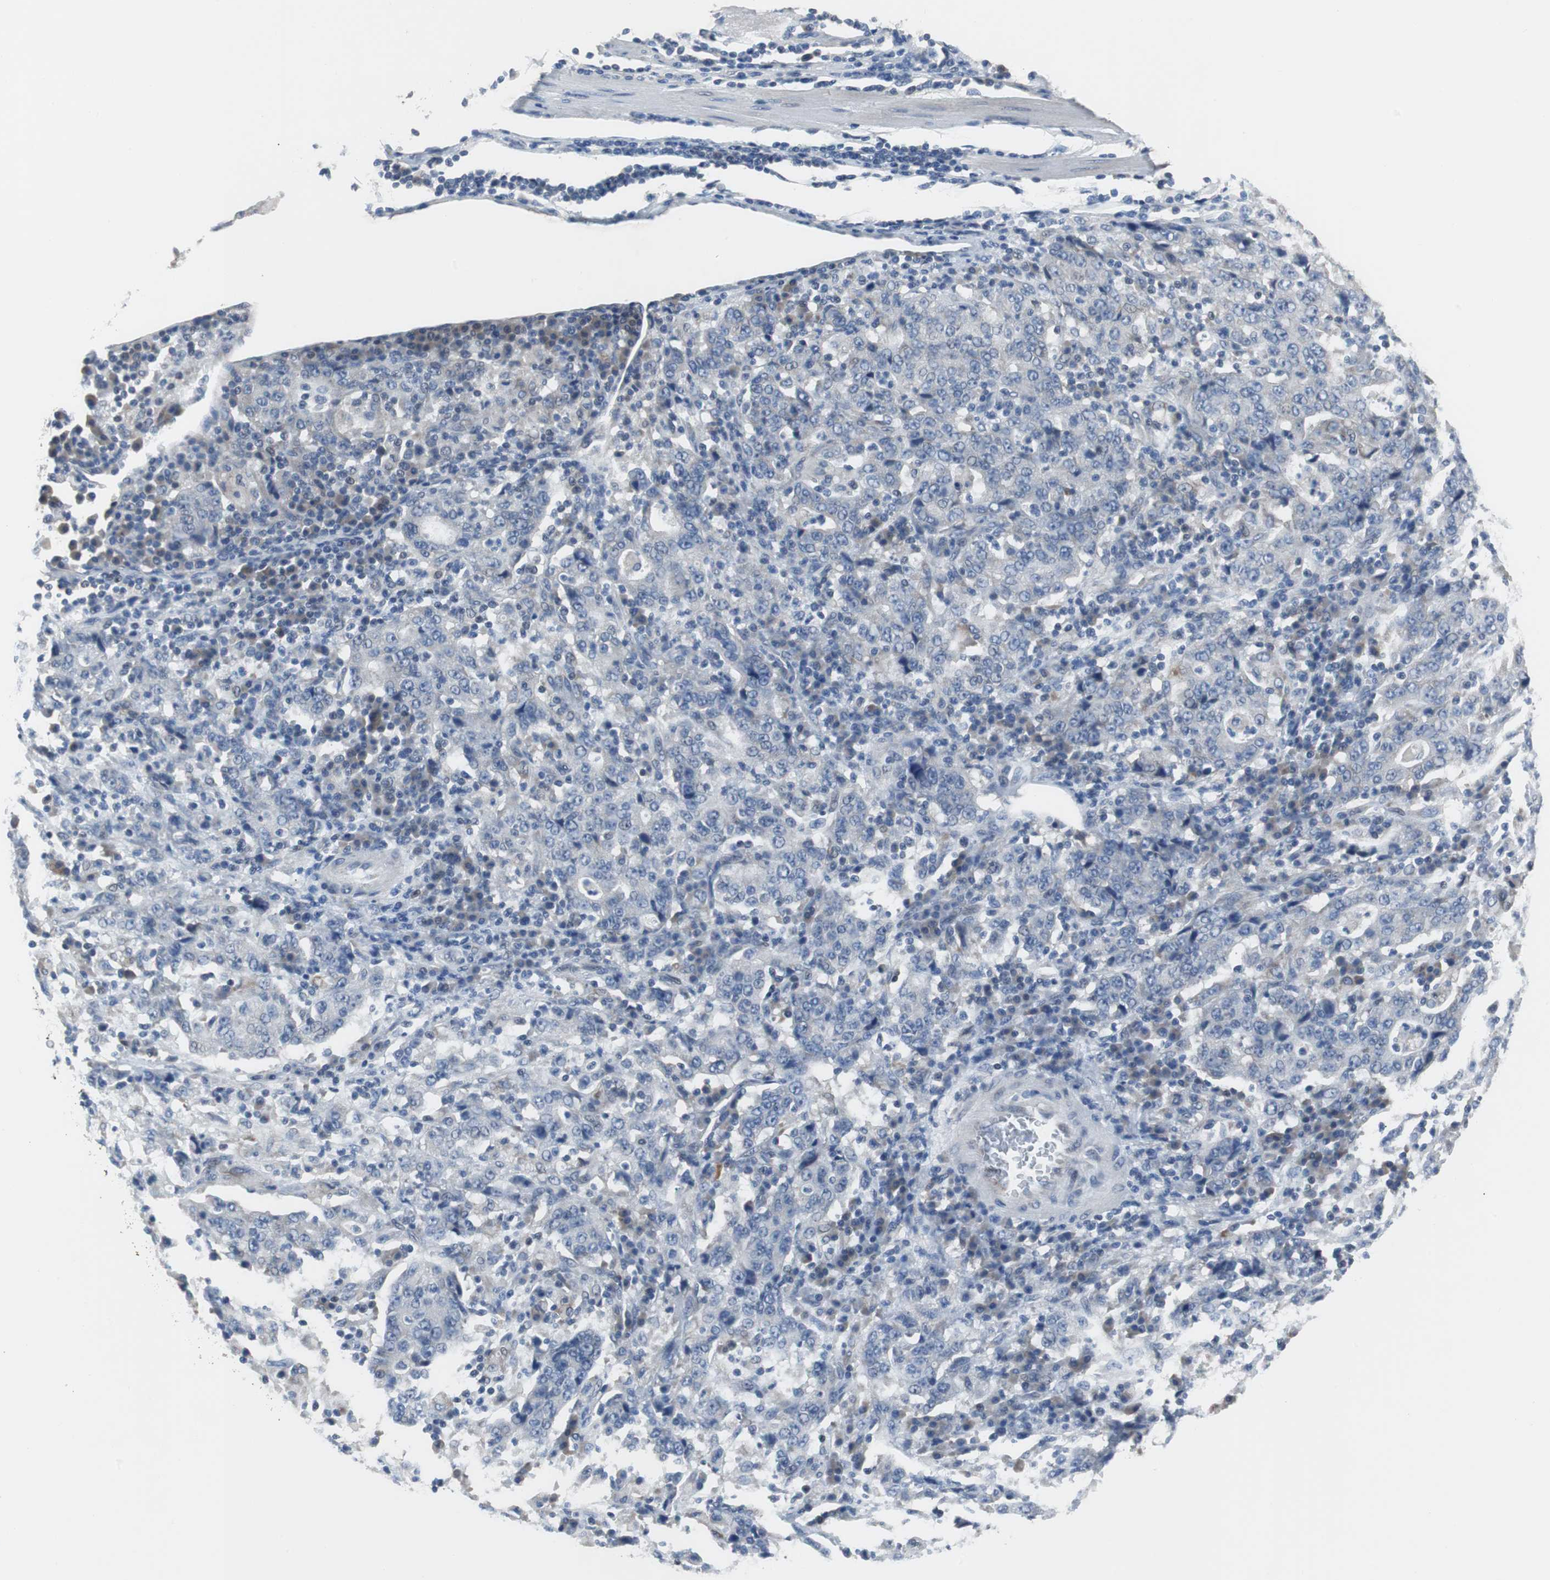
{"staining": {"intensity": "negative", "quantity": "none", "location": "none"}, "tissue": "stomach cancer", "cell_type": "Tumor cells", "image_type": "cancer", "snomed": [{"axis": "morphology", "description": "Normal tissue, NOS"}, {"axis": "morphology", "description": "Adenocarcinoma, NOS"}, {"axis": "topography", "description": "Stomach, upper"}, {"axis": "topography", "description": "Stomach"}], "caption": "Micrograph shows no protein positivity in tumor cells of stomach adenocarcinoma tissue.", "gene": "TP63", "patient": {"sex": "male", "age": 59}}